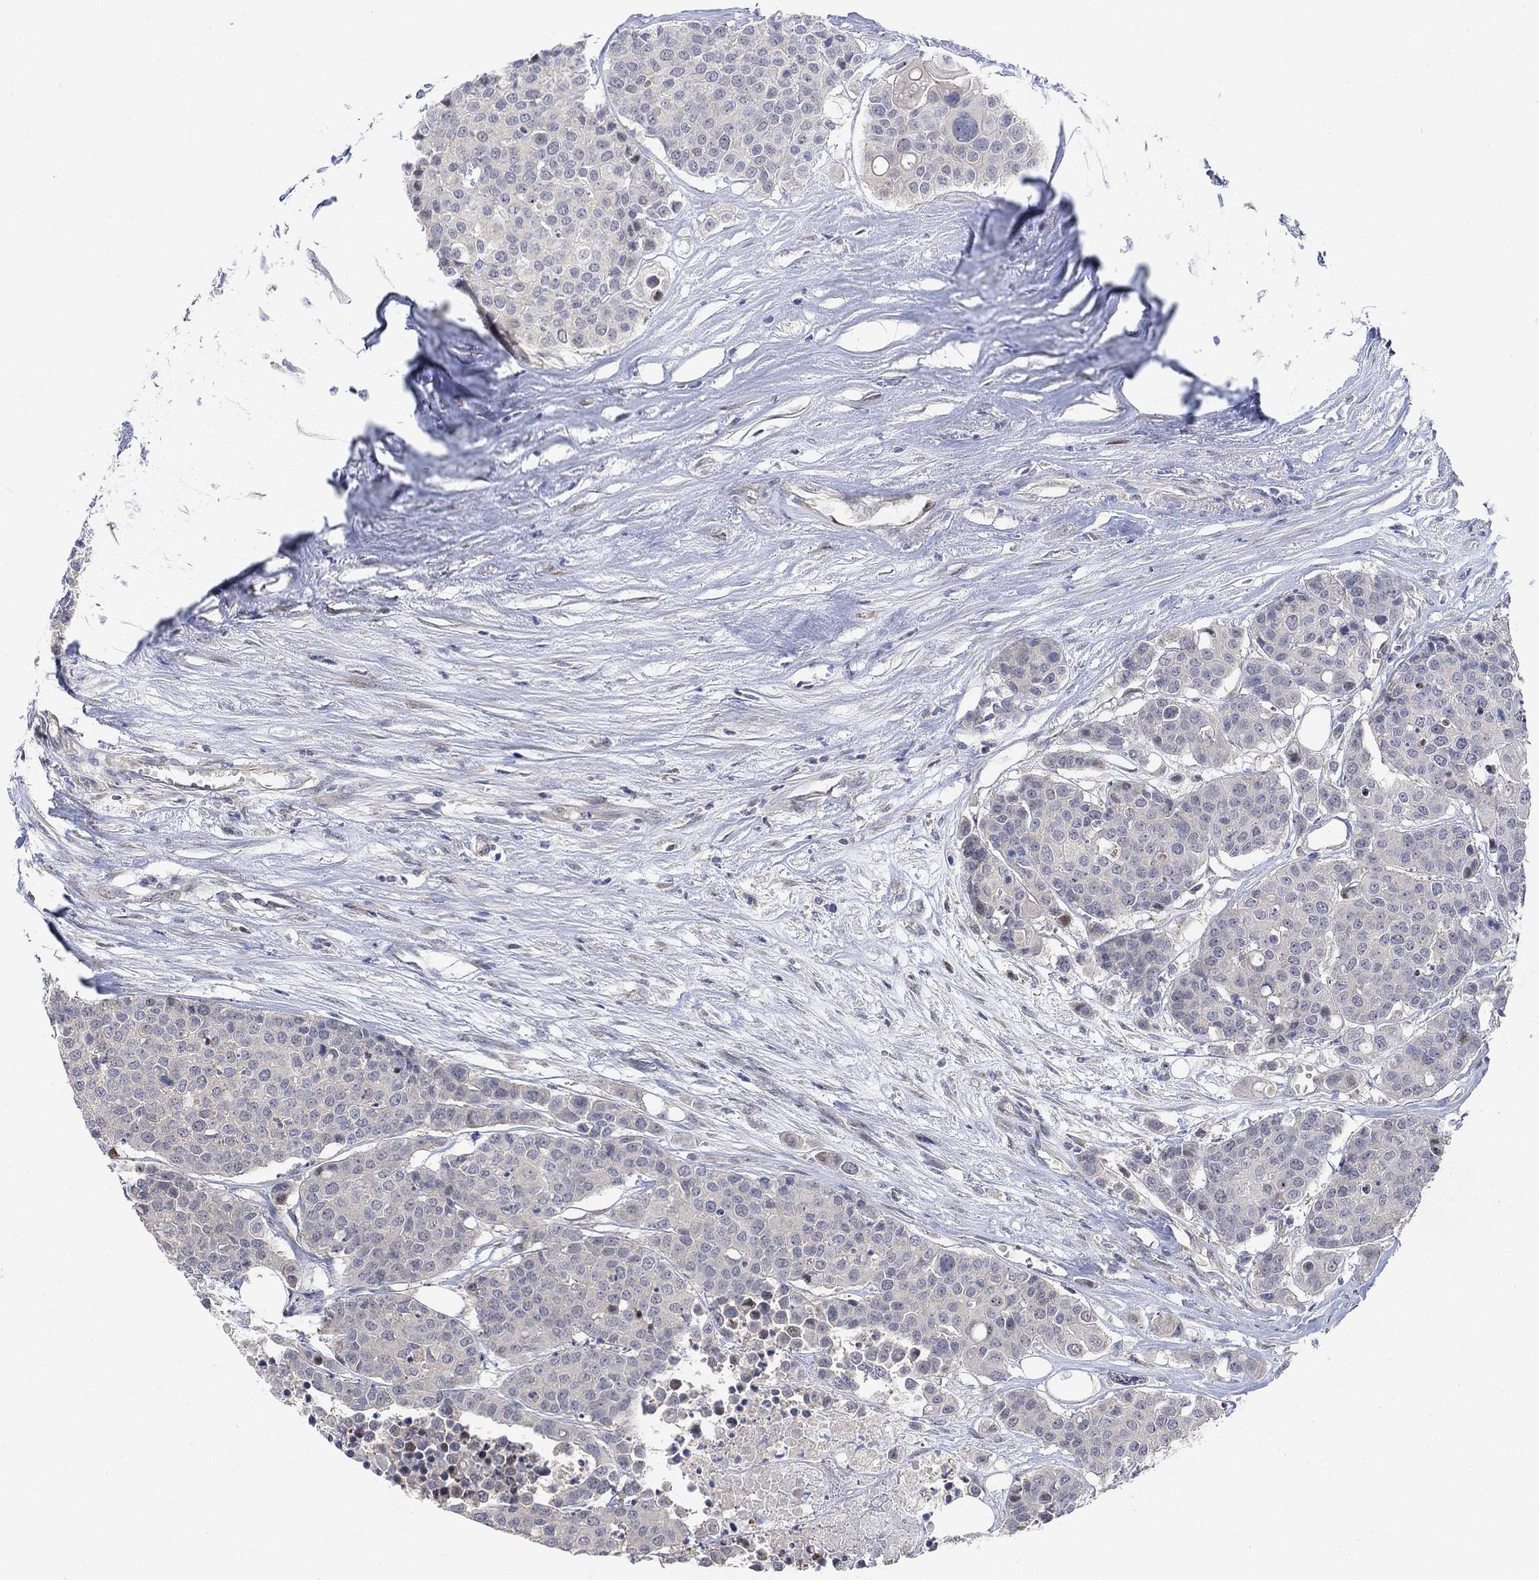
{"staining": {"intensity": "negative", "quantity": "none", "location": "none"}, "tissue": "carcinoid", "cell_type": "Tumor cells", "image_type": "cancer", "snomed": [{"axis": "morphology", "description": "Carcinoid, malignant, NOS"}, {"axis": "topography", "description": "Colon"}], "caption": "A micrograph of carcinoid (malignant) stained for a protein reveals no brown staining in tumor cells.", "gene": "CNTF", "patient": {"sex": "male", "age": 81}}